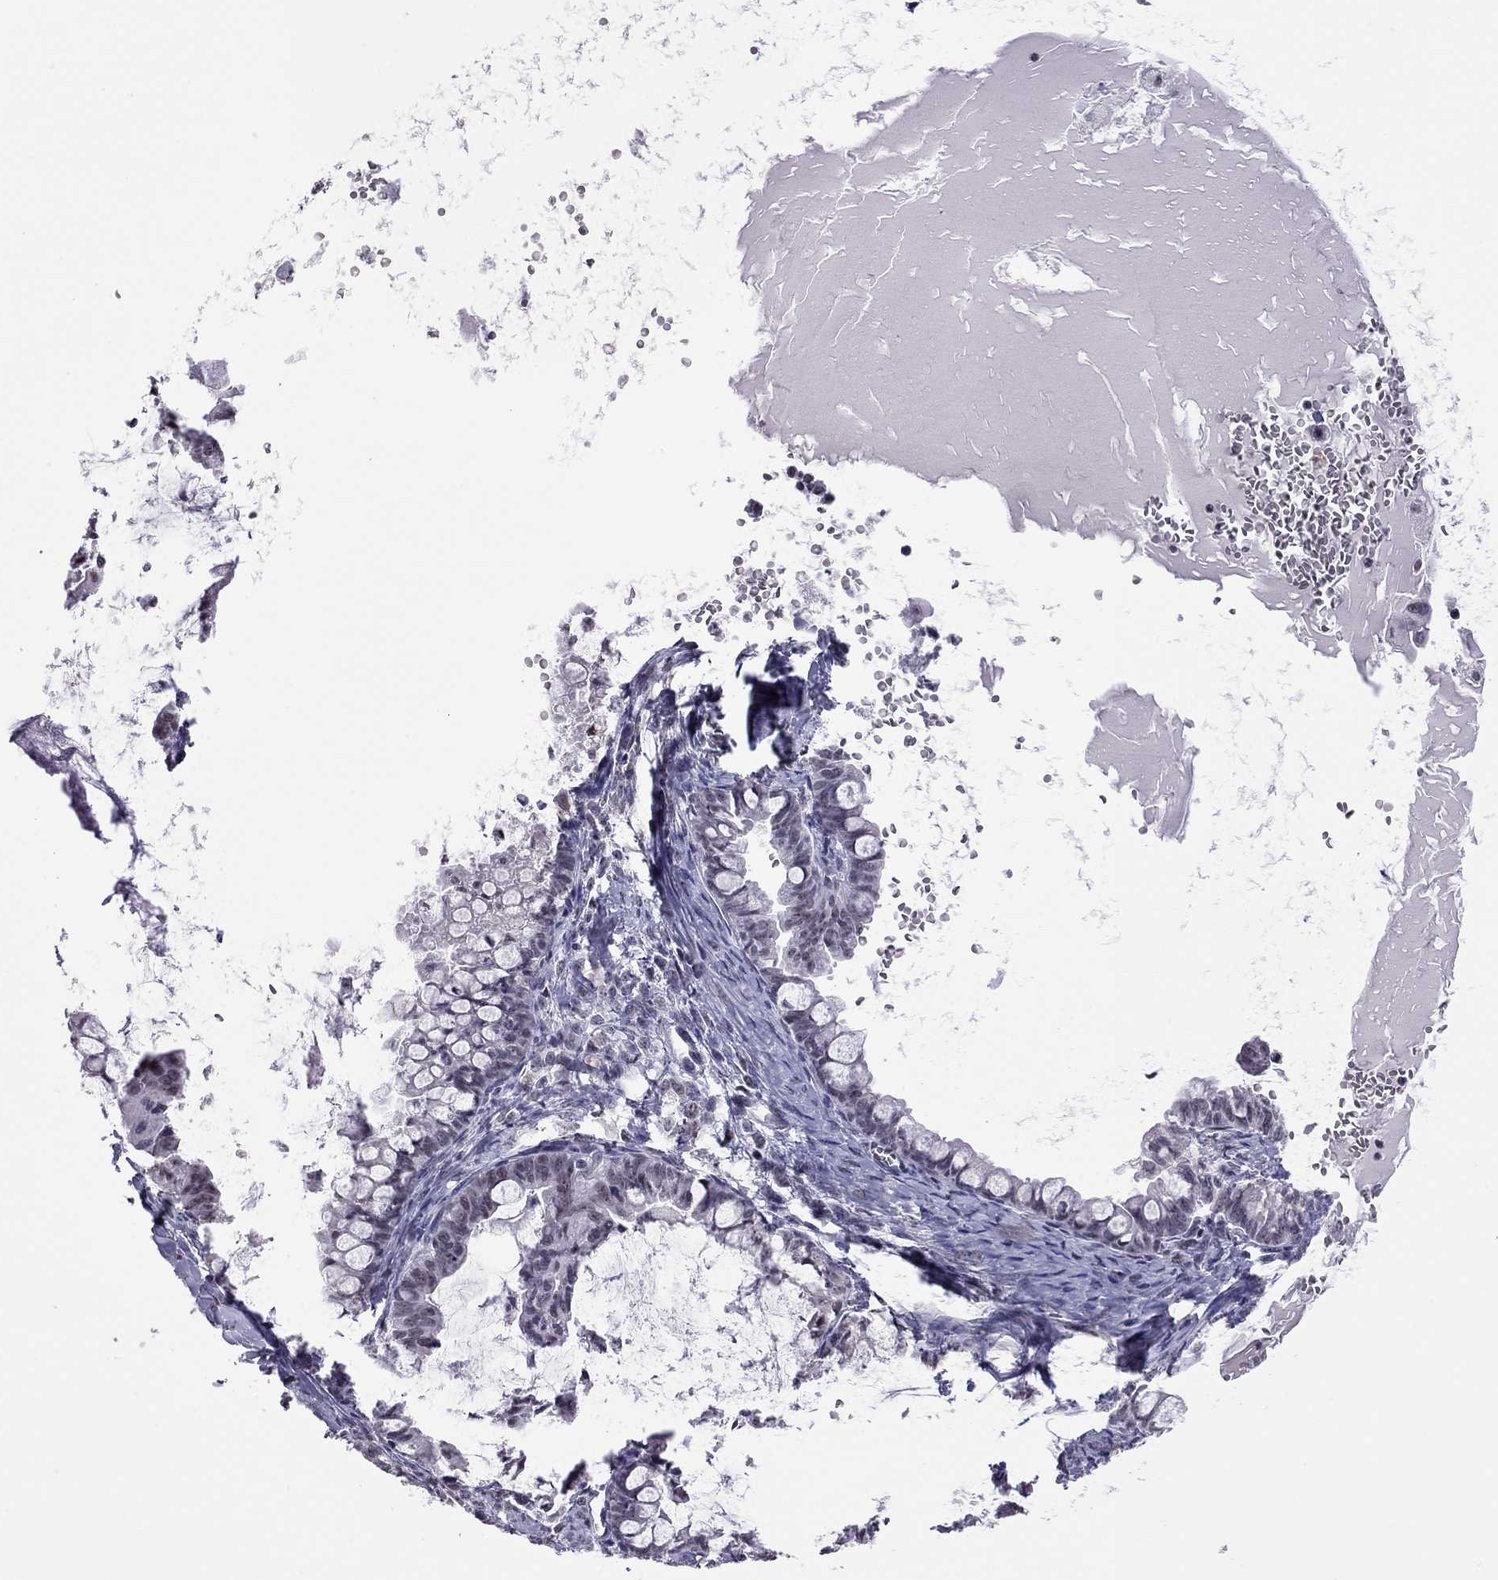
{"staining": {"intensity": "negative", "quantity": "none", "location": "none"}, "tissue": "ovarian cancer", "cell_type": "Tumor cells", "image_type": "cancer", "snomed": [{"axis": "morphology", "description": "Cystadenocarcinoma, mucinous, NOS"}, {"axis": "topography", "description": "Ovary"}], "caption": "A histopathology image of ovarian mucinous cystadenocarcinoma stained for a protein shows no brown staining in tumor cells. Brightfield microscopy of IHC stained with DAB (3,3'-diaminobenzidine) (brown) and hematoxylin (blue), captured at high magnification.", "gene": "PPP1R3A", "patient": {"sex": "female", "age": 63}}